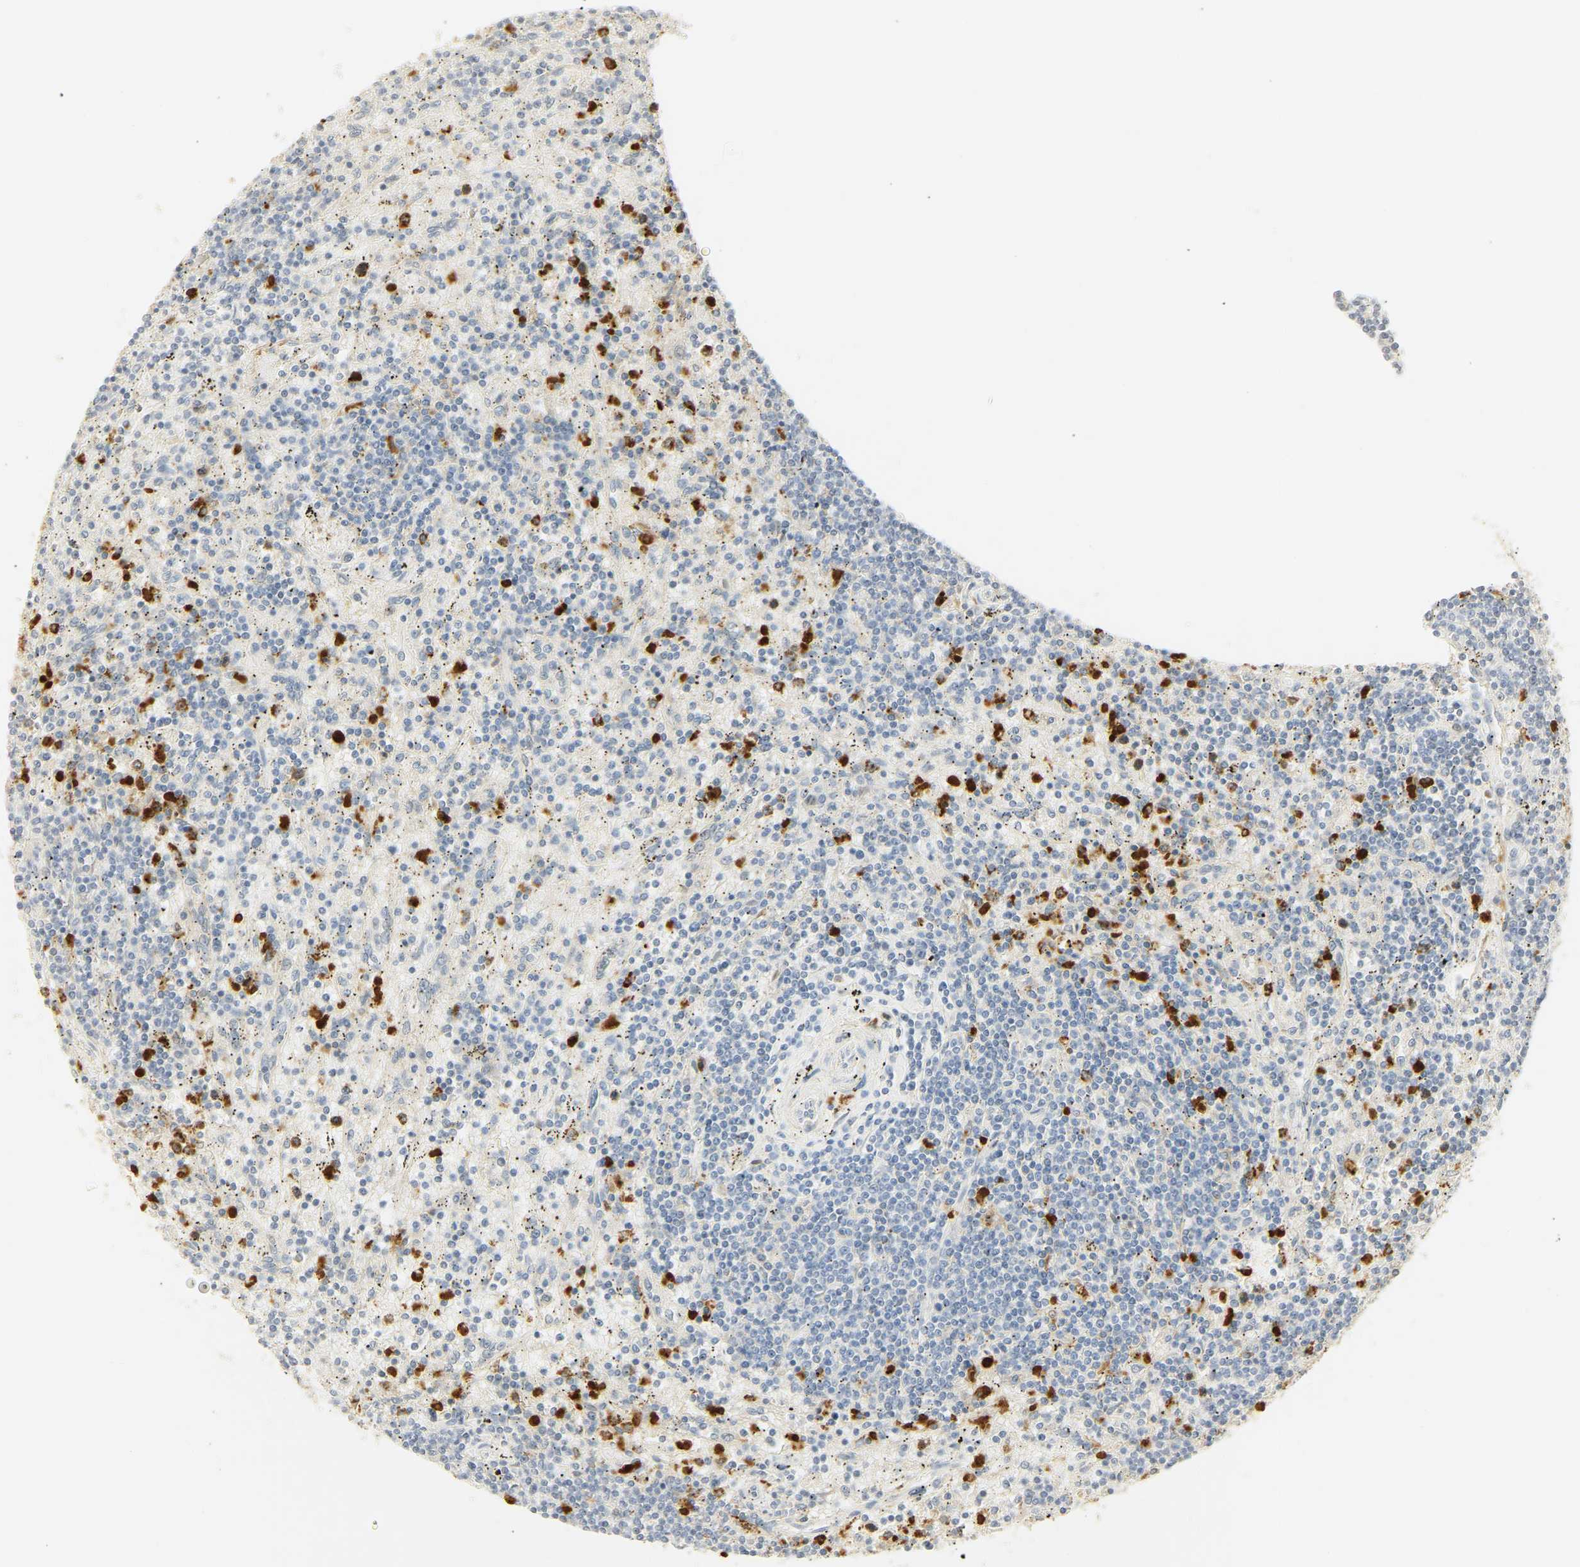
{"staining": {"intensity": "negative", "quantity": "none", "location": "none"}, "tissue": "lymphoma", "cell_type": "Tumor cells", "image_type": "cancer", "snomed": [{"axis": "morphology", "description": "Malignant lymphoma, non-Hodgkin's type, Low grade"}, {"axis": "topography", "description": "Spleen"}], "caption": "This is an immunohistochemistry (IHC) histopathology image of human lymphoma. There is no staining in tumor cells.", "gene": "MPO", "patient": {"sex": "male", "age": 76}}